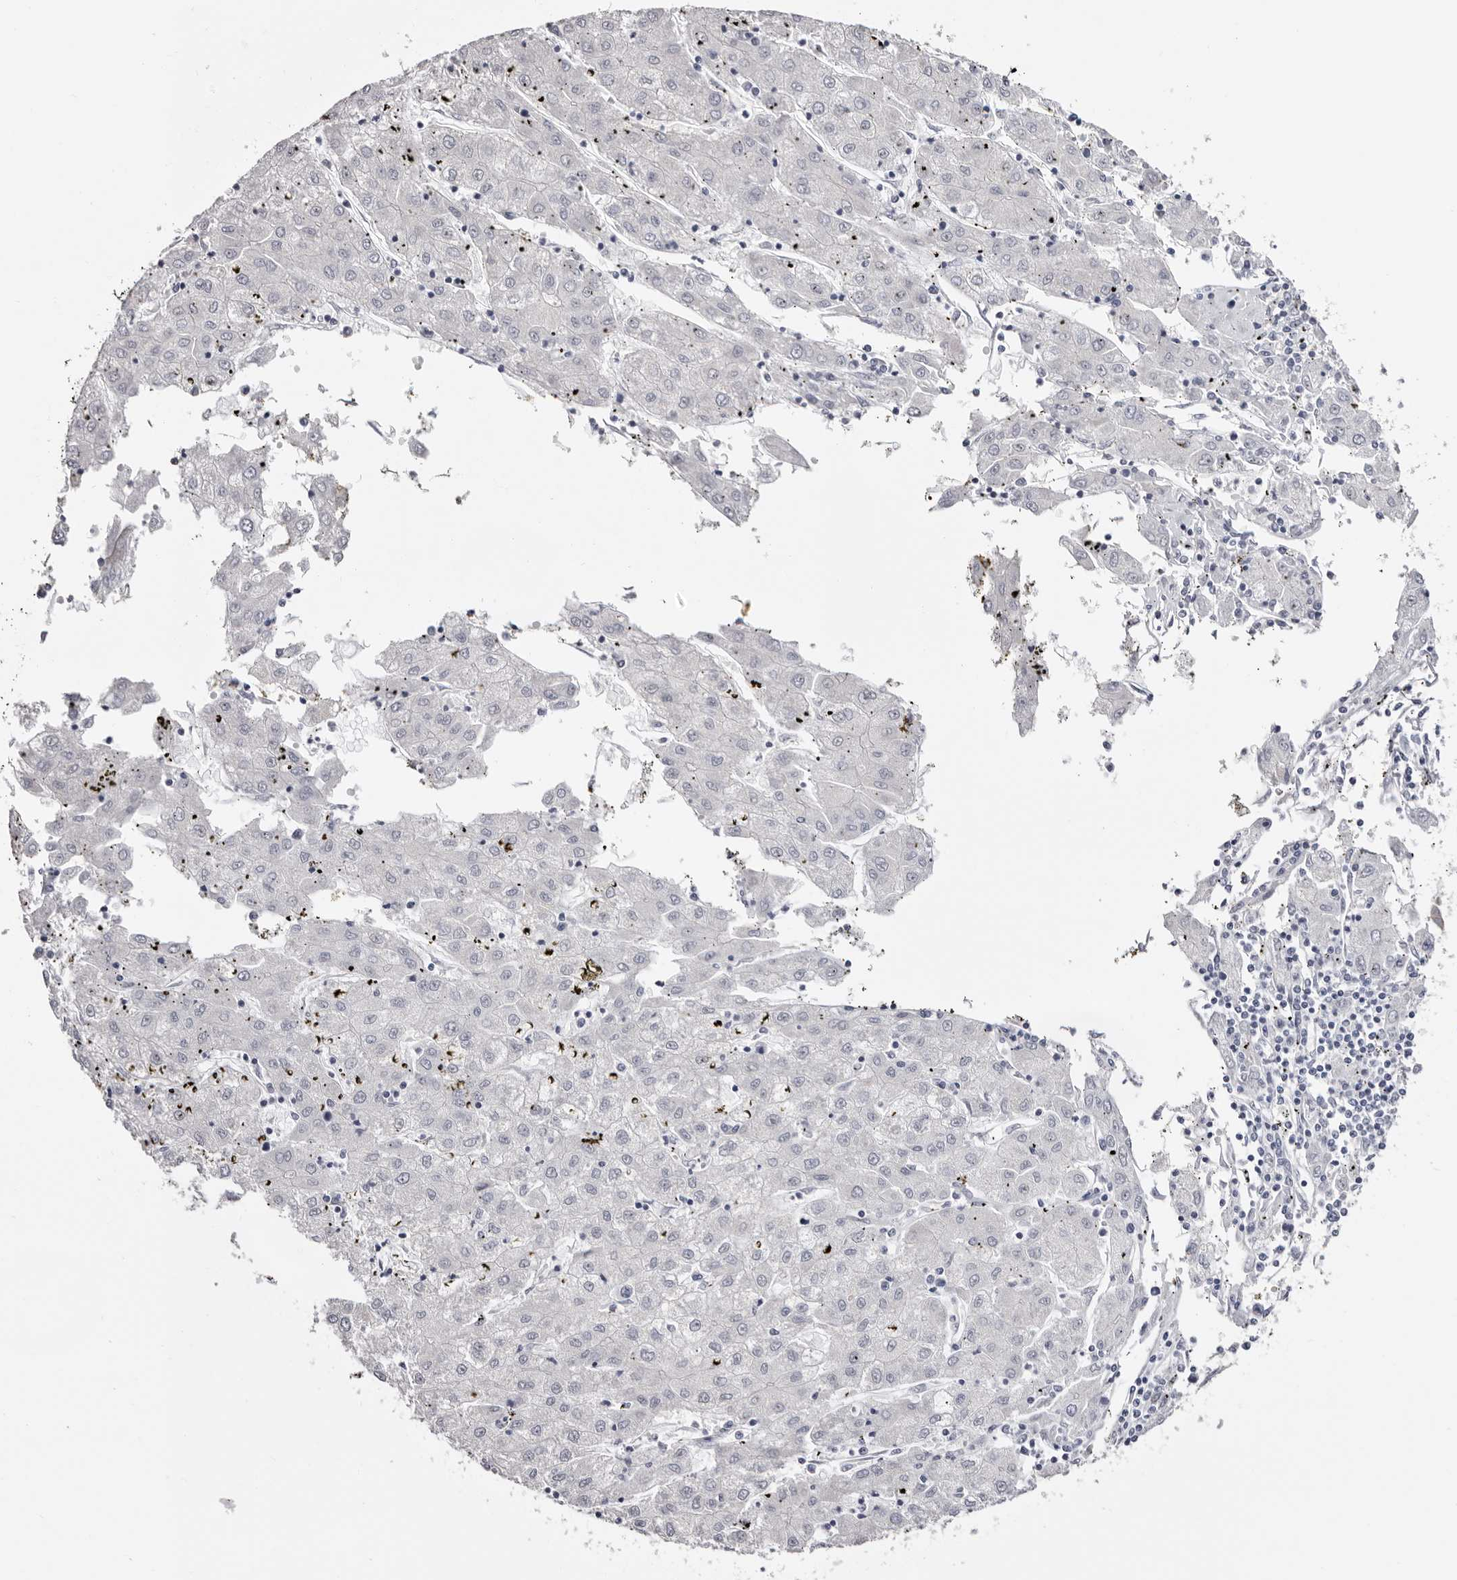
{"staining": {"intensity": "negative", "quantity": "none", "location": "none"}, "tissue": "liver cancer", "cell_type": "Tumor cells", "image_type": "cancer", "snomed": [{"axis": "morphology", "description": "Carcinoma, Hepatocellular, NOS"}, {"axis": "topography", "description": "Liver"}], "caption": "Liver cancer (hepatocellular carcinoma) stained for a protein using immunohistochemistry (IHC) shows no expression tumor cells.", "gene": "CASQ1", "patient": {"sex": "male", "age": 72}}